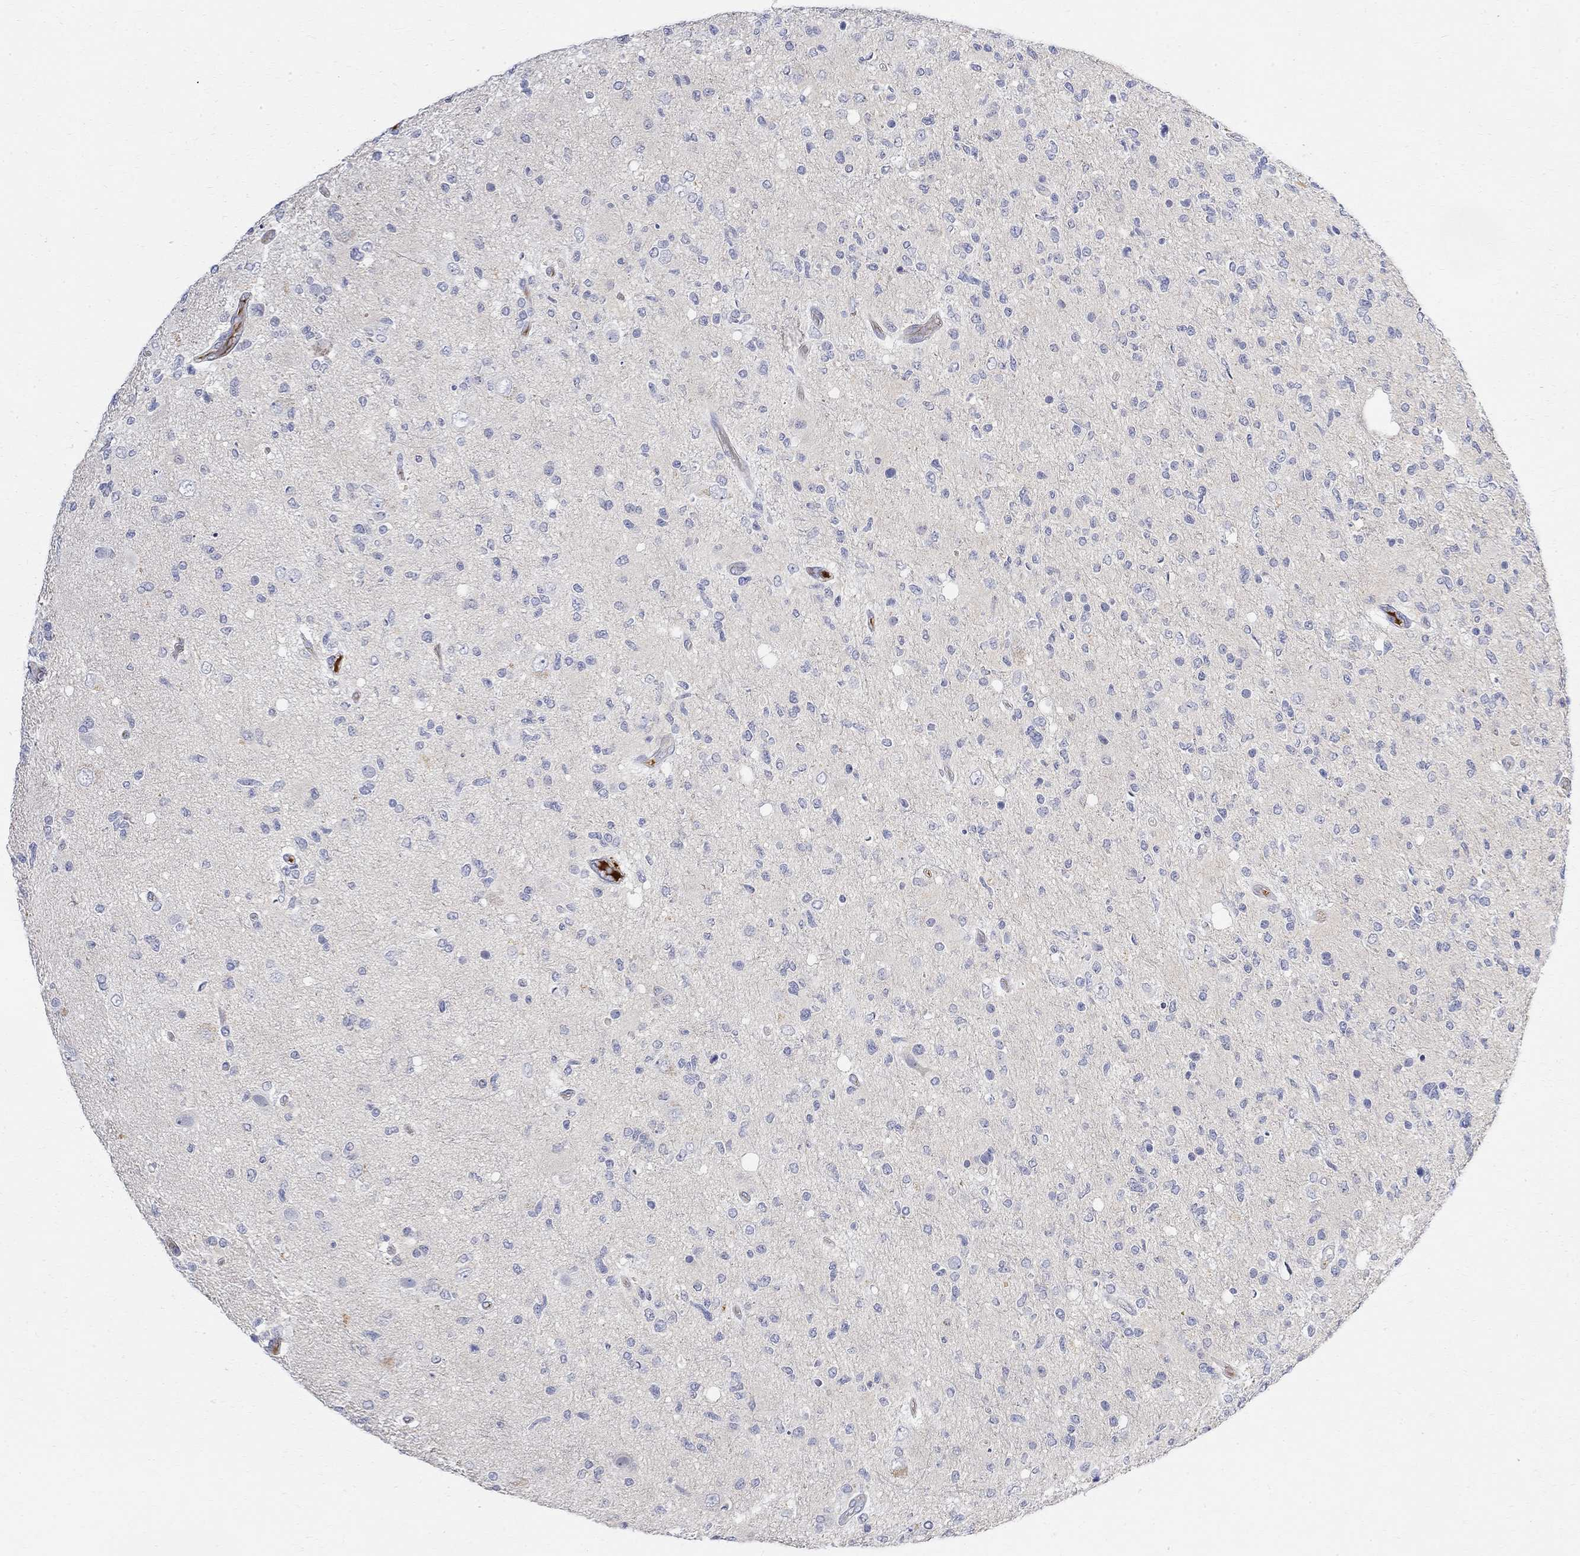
{"staining": {"intensity": "negative", "quantity": "none", "location": "none"}, "tissue": "glioma", "cell_type": "Tumor cells", "image_type": "cancer", "snomed": [{"axis": "morphology", "description": "Glioma, malignant, High grade"}, {"axis": "topography", "description": "Cerebral cortex"}], "caption": "Tumor cells are negative for brown protein staining in high-grade glioma (malignant). (DAB (3,3'-diaminobenzidine) immunohistochemistry, high magnification).", "gene": "FNDC5", "patient": {"sex": "male", "age": 70}}